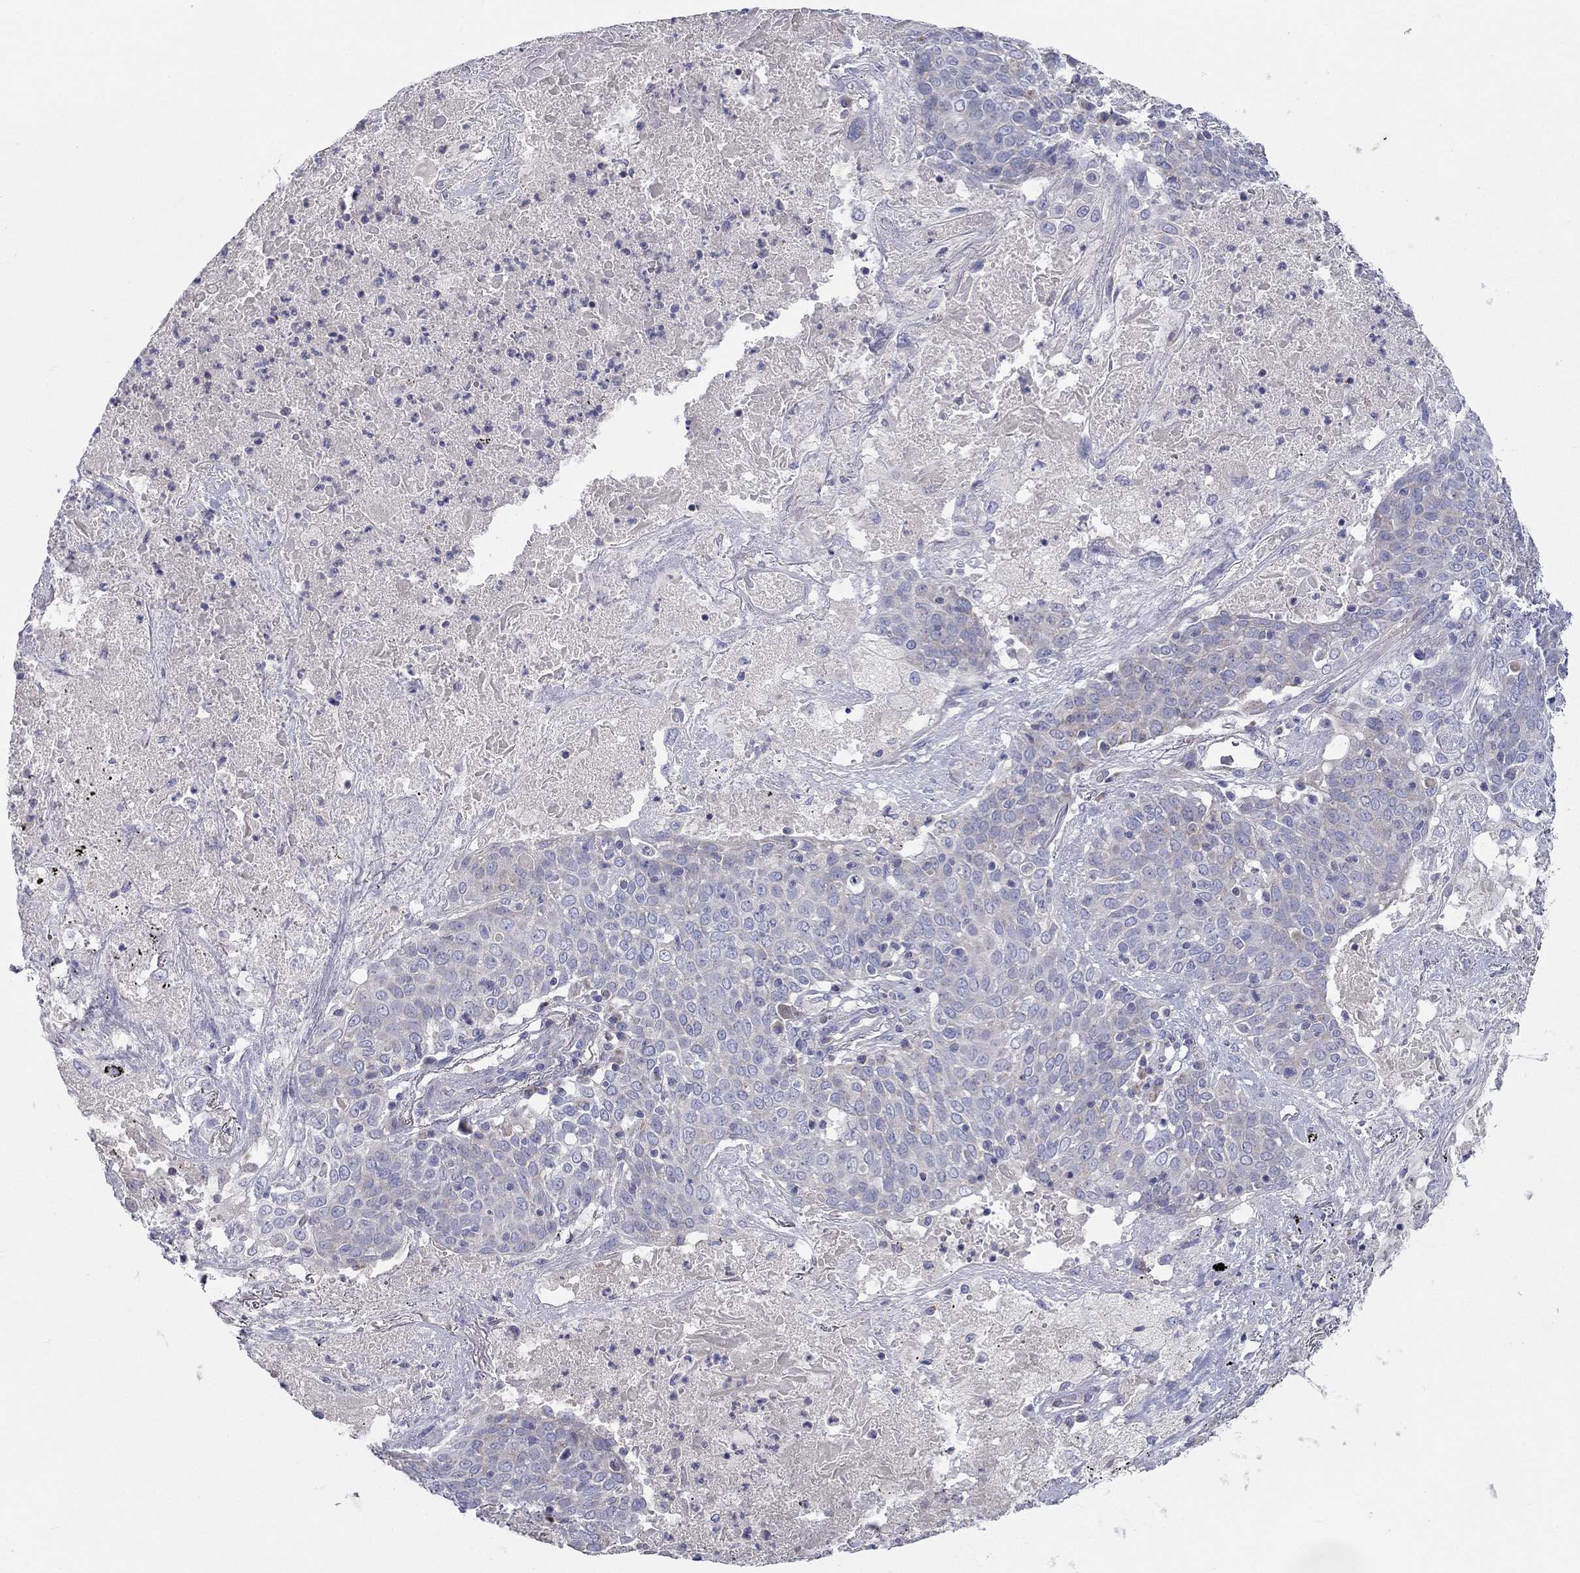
{"staining": {"intensity": "negative", "quantity": "none", "location": "none"}, "tissue": "lung cancer", "cell_type": "Tumor cells", "image_type": "cancer", "snomed": [{"axis": "morphology", "description": "Squamous cell carcinoma, NOS"}, {"axis": "topography", "description": "Lung"}], "caption": "This is an IHC photomicrograph of lung squamous cell carcinoma. There is no positivity in tumor cells.", "gene": "RCAN1", "patient": {"sex": "male", "age": 82}}